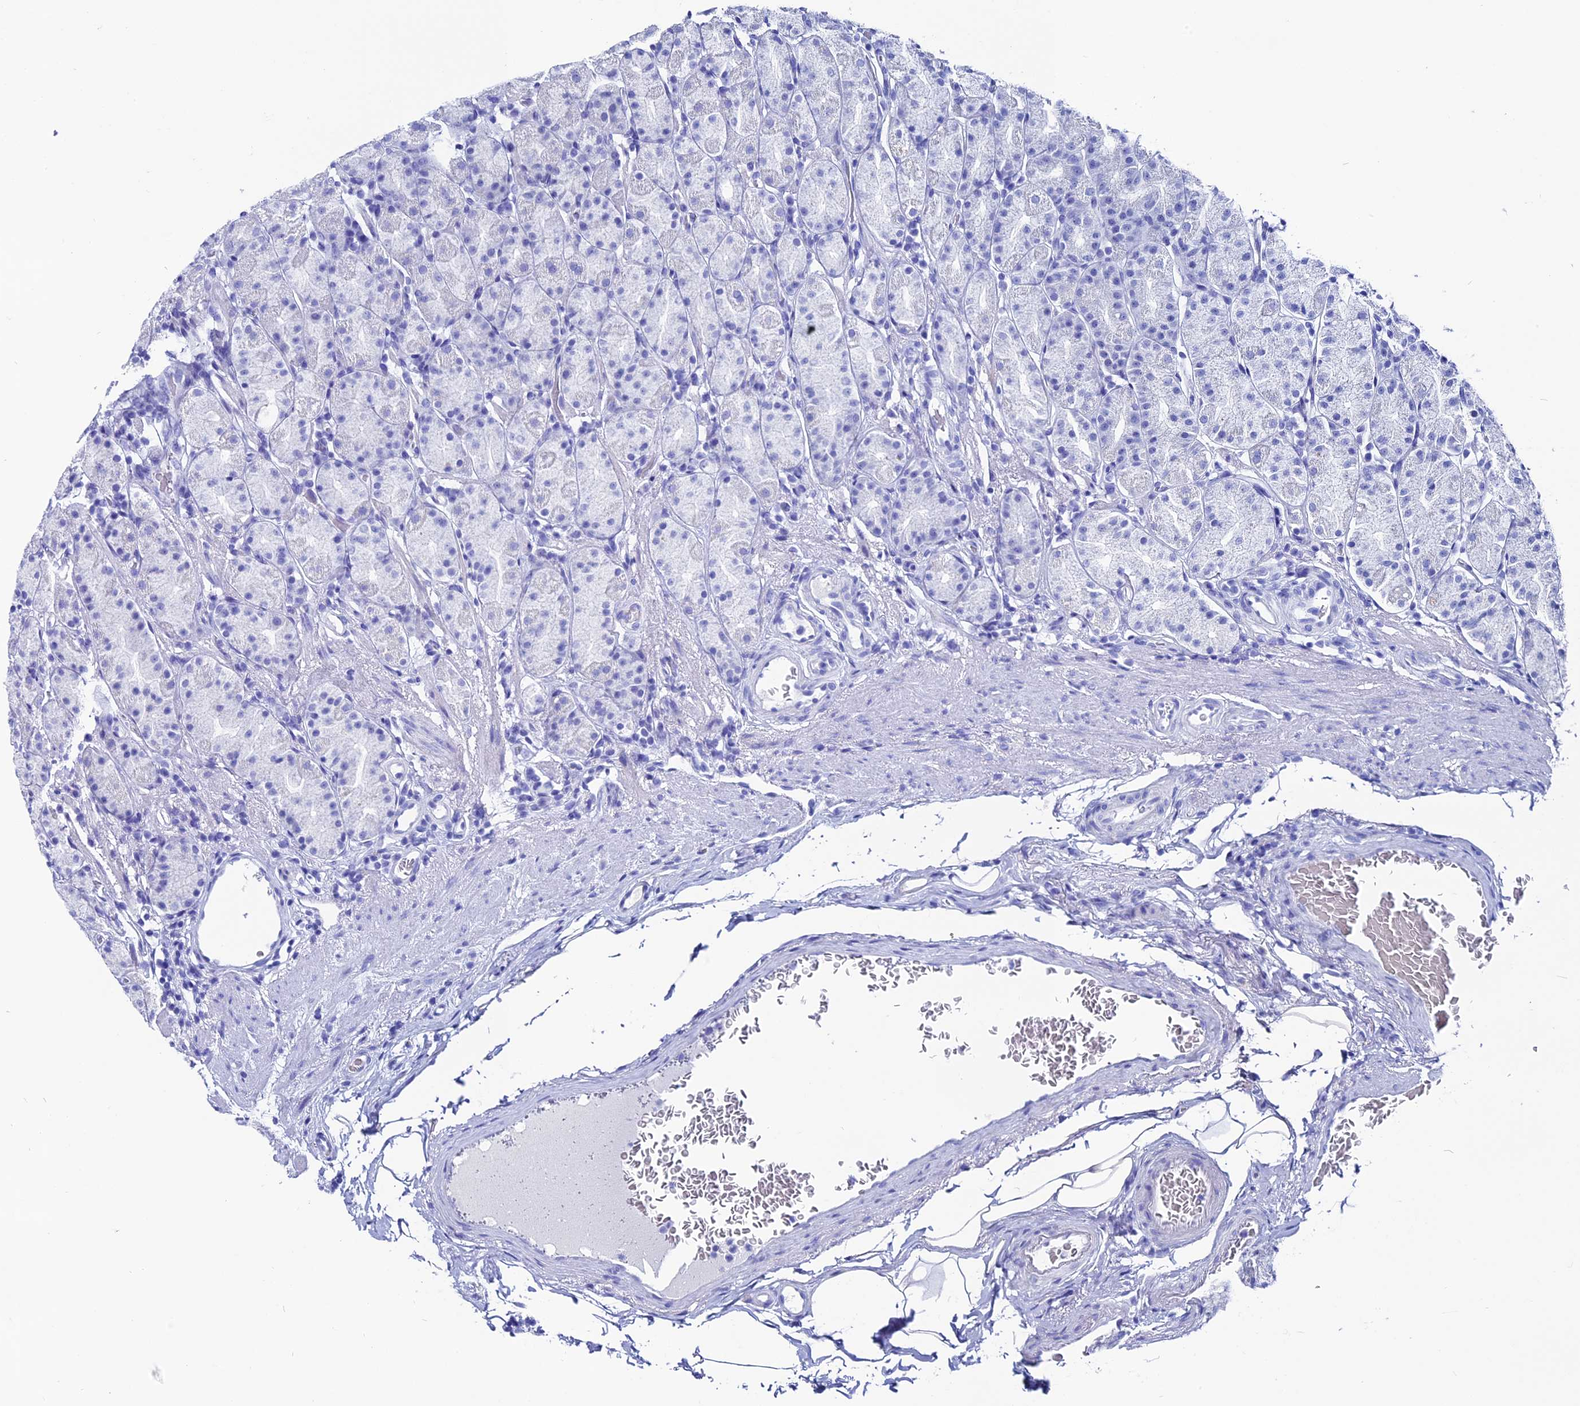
{"staining": {"intensity": "negative", "quantity": "none", "location": "none"}, "tissue": "stomach", "cell_type": "Glandular cells", "image_type": "normal", "snomed": [{"axis": "morphology", "description": "Normal tissue, NOS"}, {"axis": "topography", "description": "Stomach, upper"}, {"axis": "topography", "description": "Stomach, lower"}, {"axis": "topography", "description": "Small intestine"}], "caption": "This is a image of immunohistochemistry (IHC) staining of unremarkable stomach, which shows no expression in glandular cells.", "gene": "ANKRD29", "patient": {"sex": "male", "age": 68}}